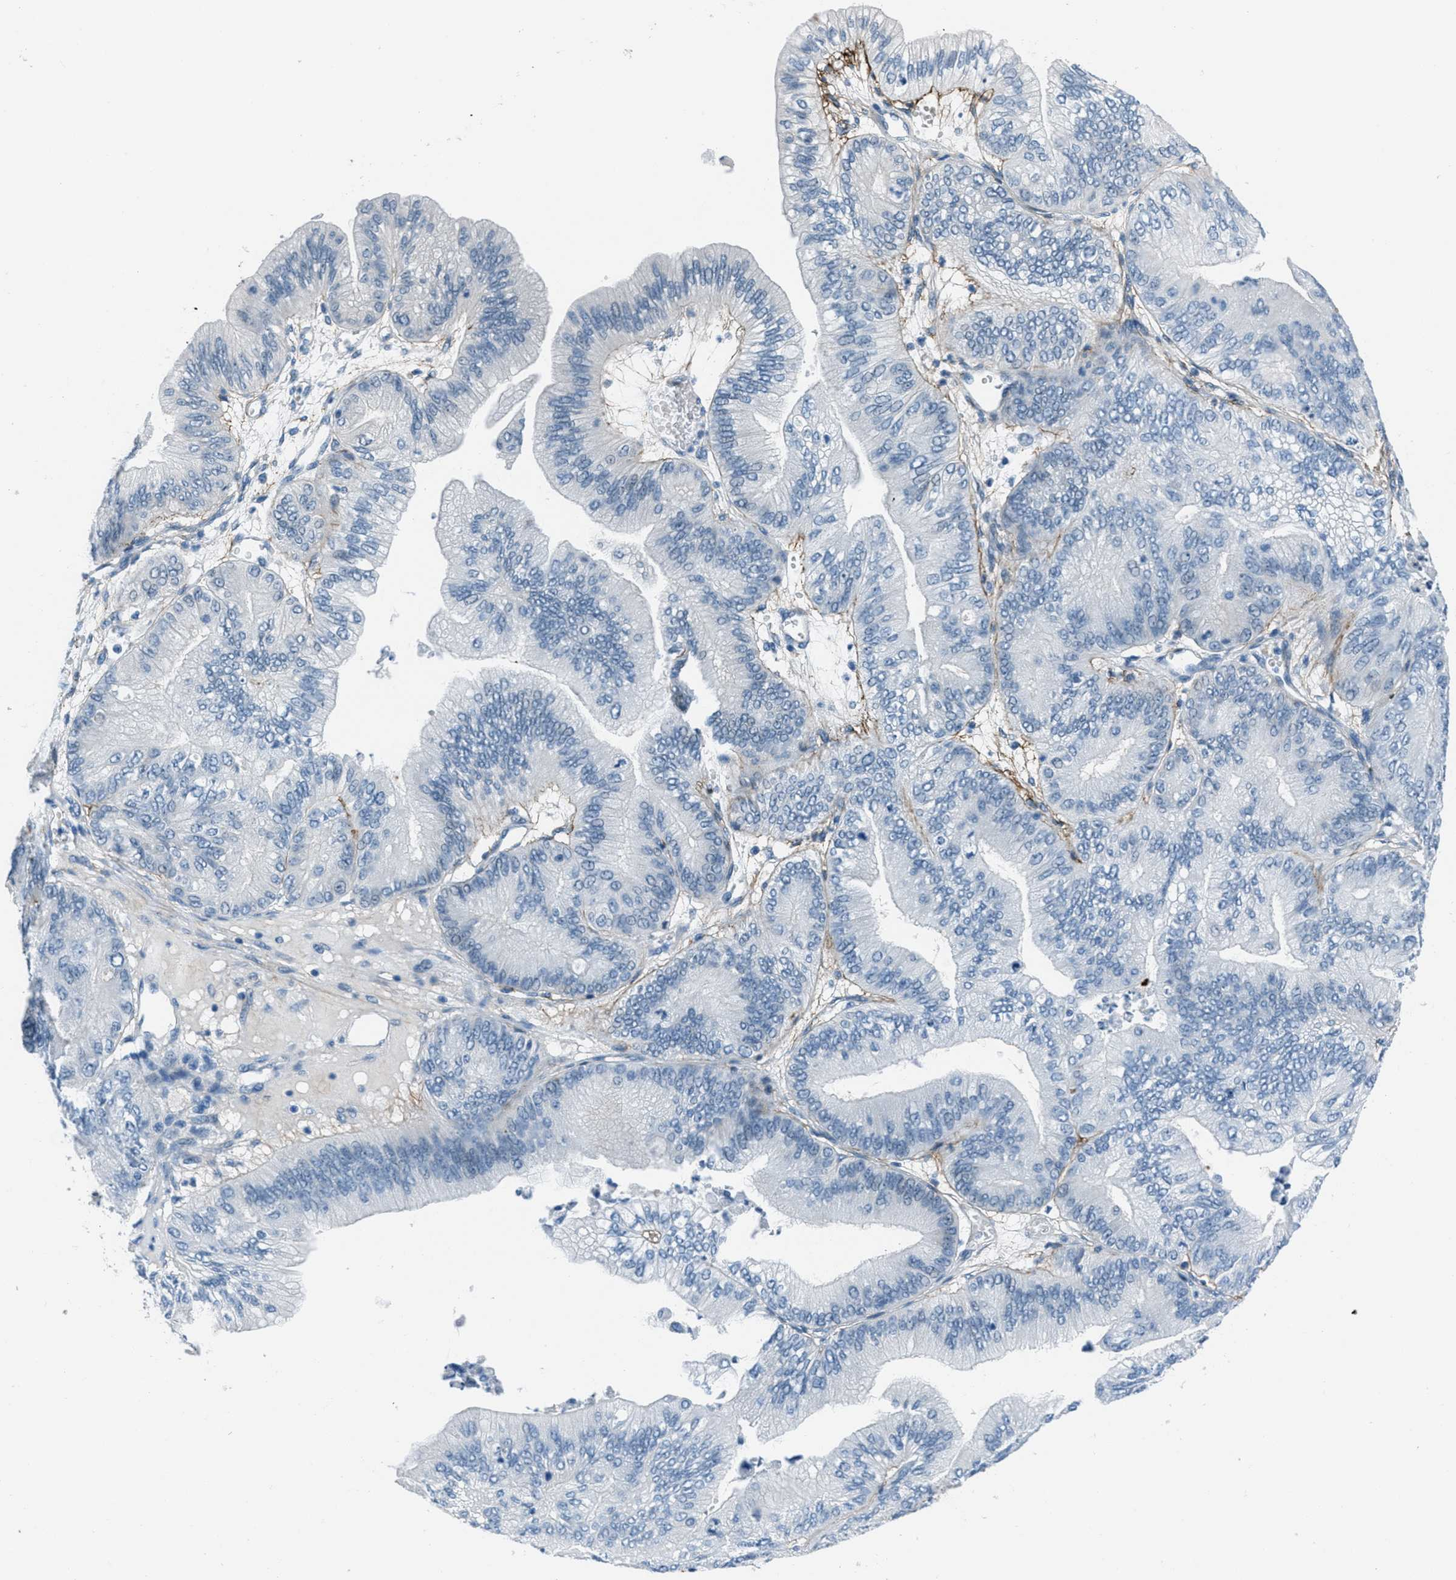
{"staining": {"intensity": "negative", "quantity": "none", "location": "none"}, "tissue": "ovarian cancer", "cell_type": "Tumor cells", "image_type": "cancer", "snomed": [{"axis": "morphology", "description": "Cystadenocarcinoma, mucinous, NOS"}, {"axis": "topography", "description": "Ovary"}], "caption": "Immunohistochemical staining of mucinous cystadenocarcinoma (ovarian) demonstrates no significant expression in tumor cells.", "gene": "FBN1", "patient": {"sex": "female", "age": 61}}